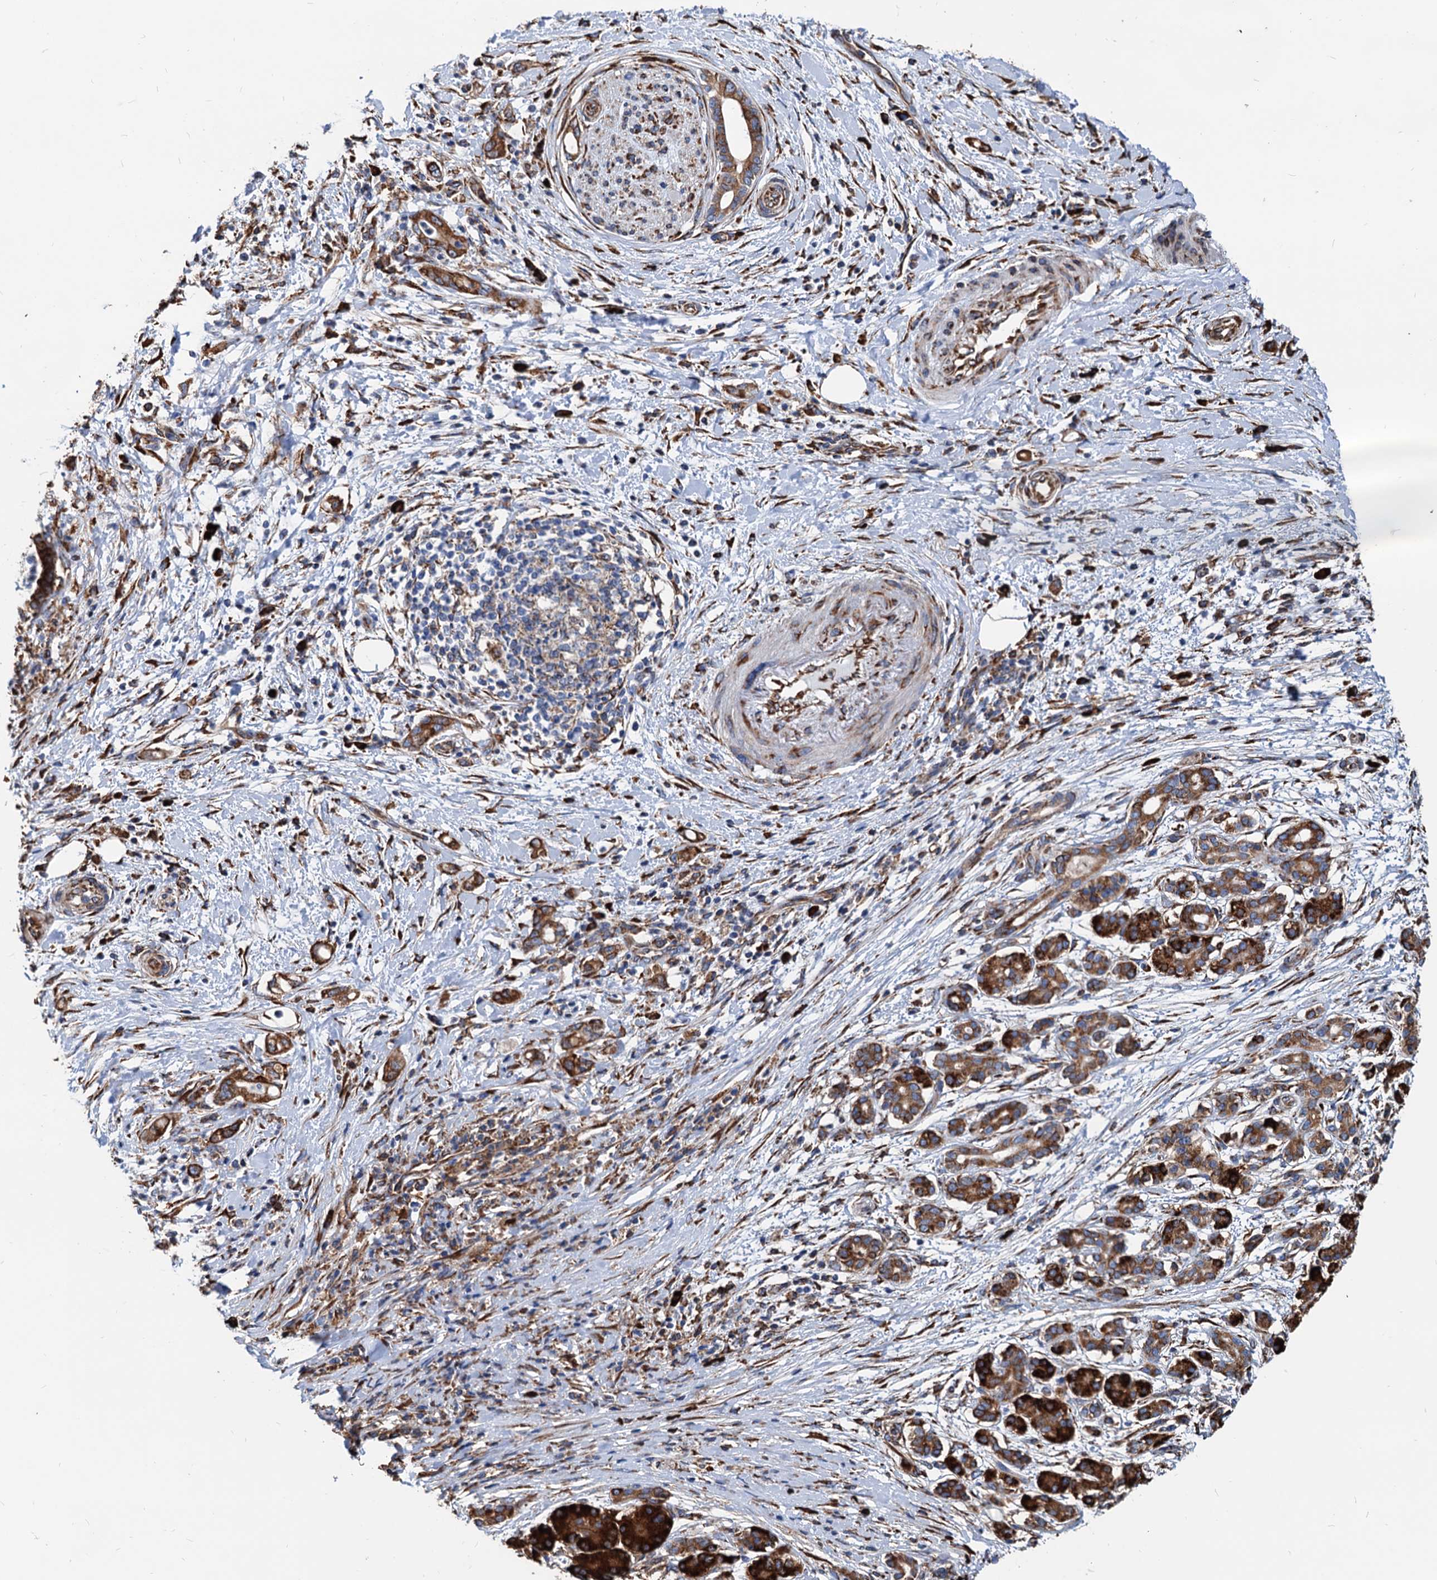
{"staining": {"intensity": "strong", "quantity": ">75%", "location": "cytoplasmic/membranous"}, "tissue": "pancreatic cancer", "cell_type": "Tumor cells", "image_type": "cancer", "snomed": [{"axis": "morphology", "description": "Adenocarcinoma, NOS"}, {"axis": "topography", "description": "Pancreas"}], "caption": "This is a micrograph of immunohistochemistry staining of pancreatic cancer (adenocarcinoma), which shows strong positivity in the cytoplasmic/membranous of tumor cells.", "gene": "HSPA5", "patient": {"sex": "female", "age": 55}}